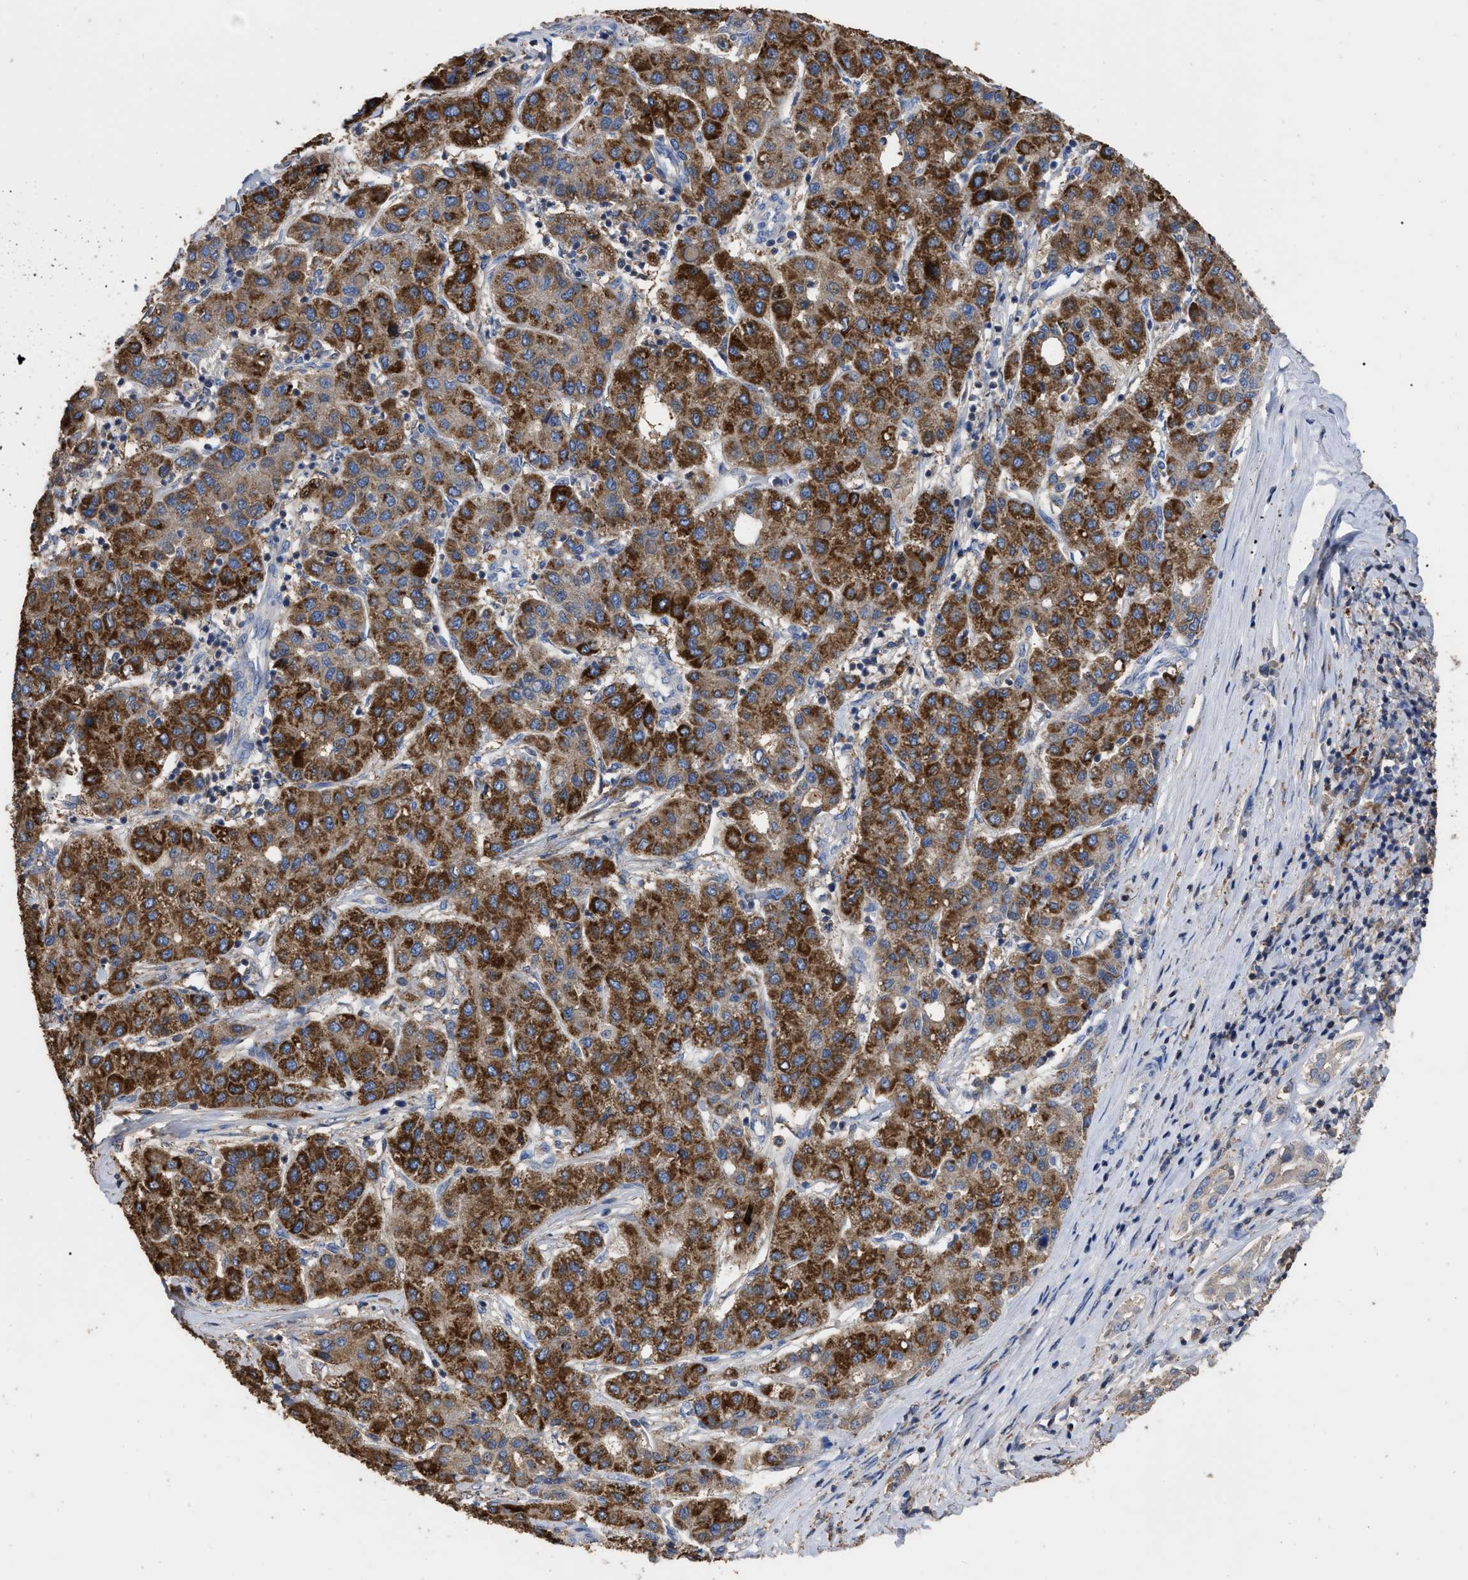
{"staining": {"intensity": "strong", "quantity": ">75%", "location": "cytoplasmic/membranous"}, "tissue": "liver cancer", "cell_type": "Tumor cells", "image_type": "cancer", "snomed": [{"axis": "morphology", "description": "Carcinoma, Hepatocellular, NOS"}, {"axis": "topography", "description": "Liver"}], "caption": "DAB (3,3'-diaminobenzidine) immunohistochemical staining of human liver cancer shows strong cytoplasmic/membranous protein positivity in about >75% of tumor cells.", "gene": "GPR179", "patient": {"sex": "male", "age": 65}}